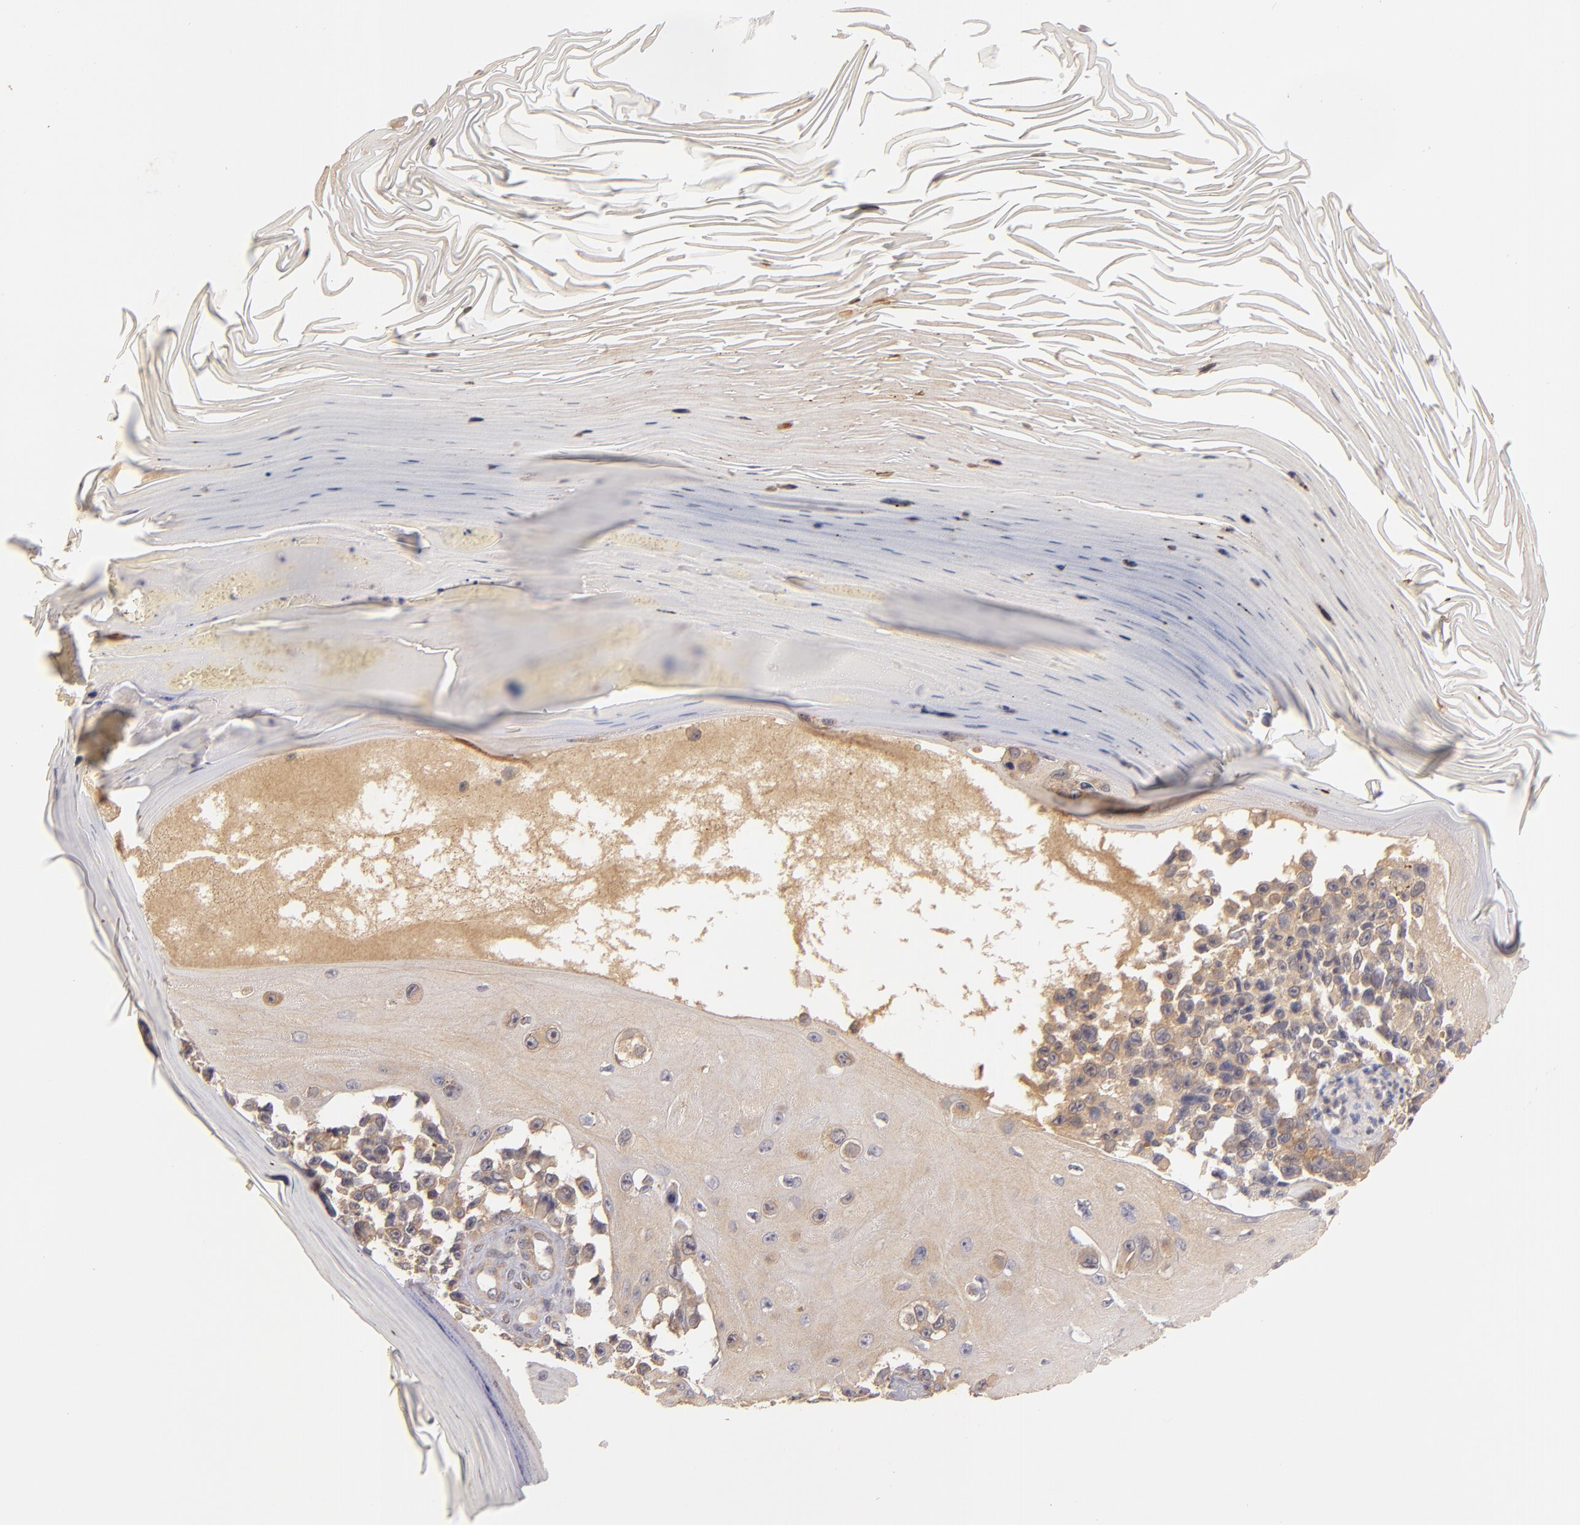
{"staining": {"intensity": "moderate", "quantity": "25%-75%", "location": "cytoplasmic/membranous"}, "tissue": "melanoma", "cell_type": "Tumor cells", "image_type": "cancer", "snomed": [{"axis": "morphology", "description": "Malignant melanoma, NOS"}, {"axis": "topography", "description": "Skin"}], "caption": "Moderate cytoplasmic/membranous protein positivity is present in approximately 25%-75% of tumor cells in malignant melanoma.", "gene": "UPF3B", "patient": {"sex": "female", "age": 82}}